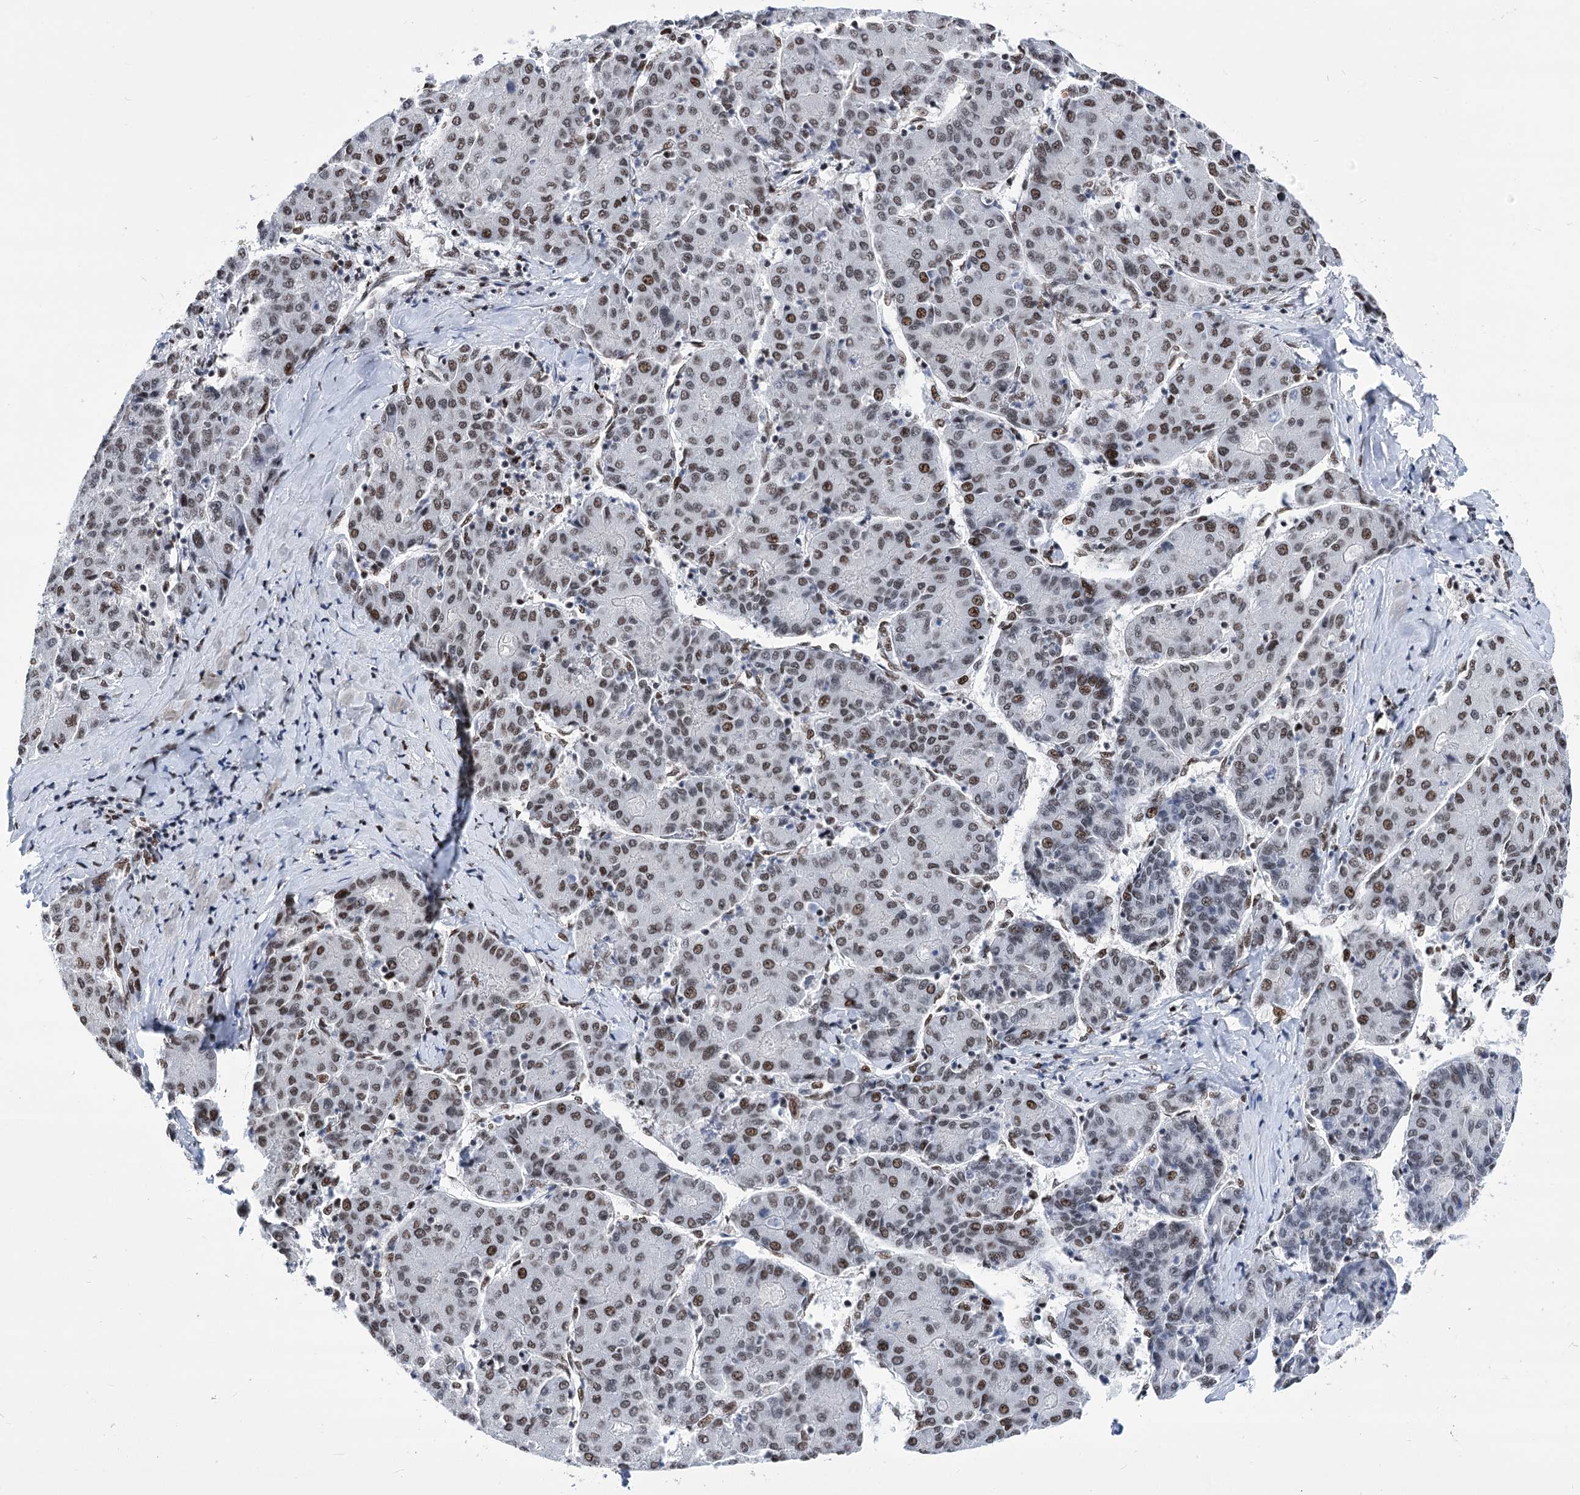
{"staining": {"intensity": "moderate", "quantity": "<25%", "location": "nuclear"}, "tissue": "liver cancer", "cell_type": "Tumor cells", "image_type": "cancer", "snomed": [{"axis": "morphology", "description": "Carcinoma, Hepatocellular, NOS"}, {"axis": "topography", "description": "Liver"}], "caption": "Immunohistochemical staining of human liver cancer reveals low levels of moderate nuclear staining in about <25% of tumor cells. The protein is stained brown, and the nuclei are stained in blue (DAB (3,3'-diaminobenzidine) IHC with brightfield microscopy, high magnification).", "gene": "POU4F3", "patient": {"sex": "male", "age": 65}}